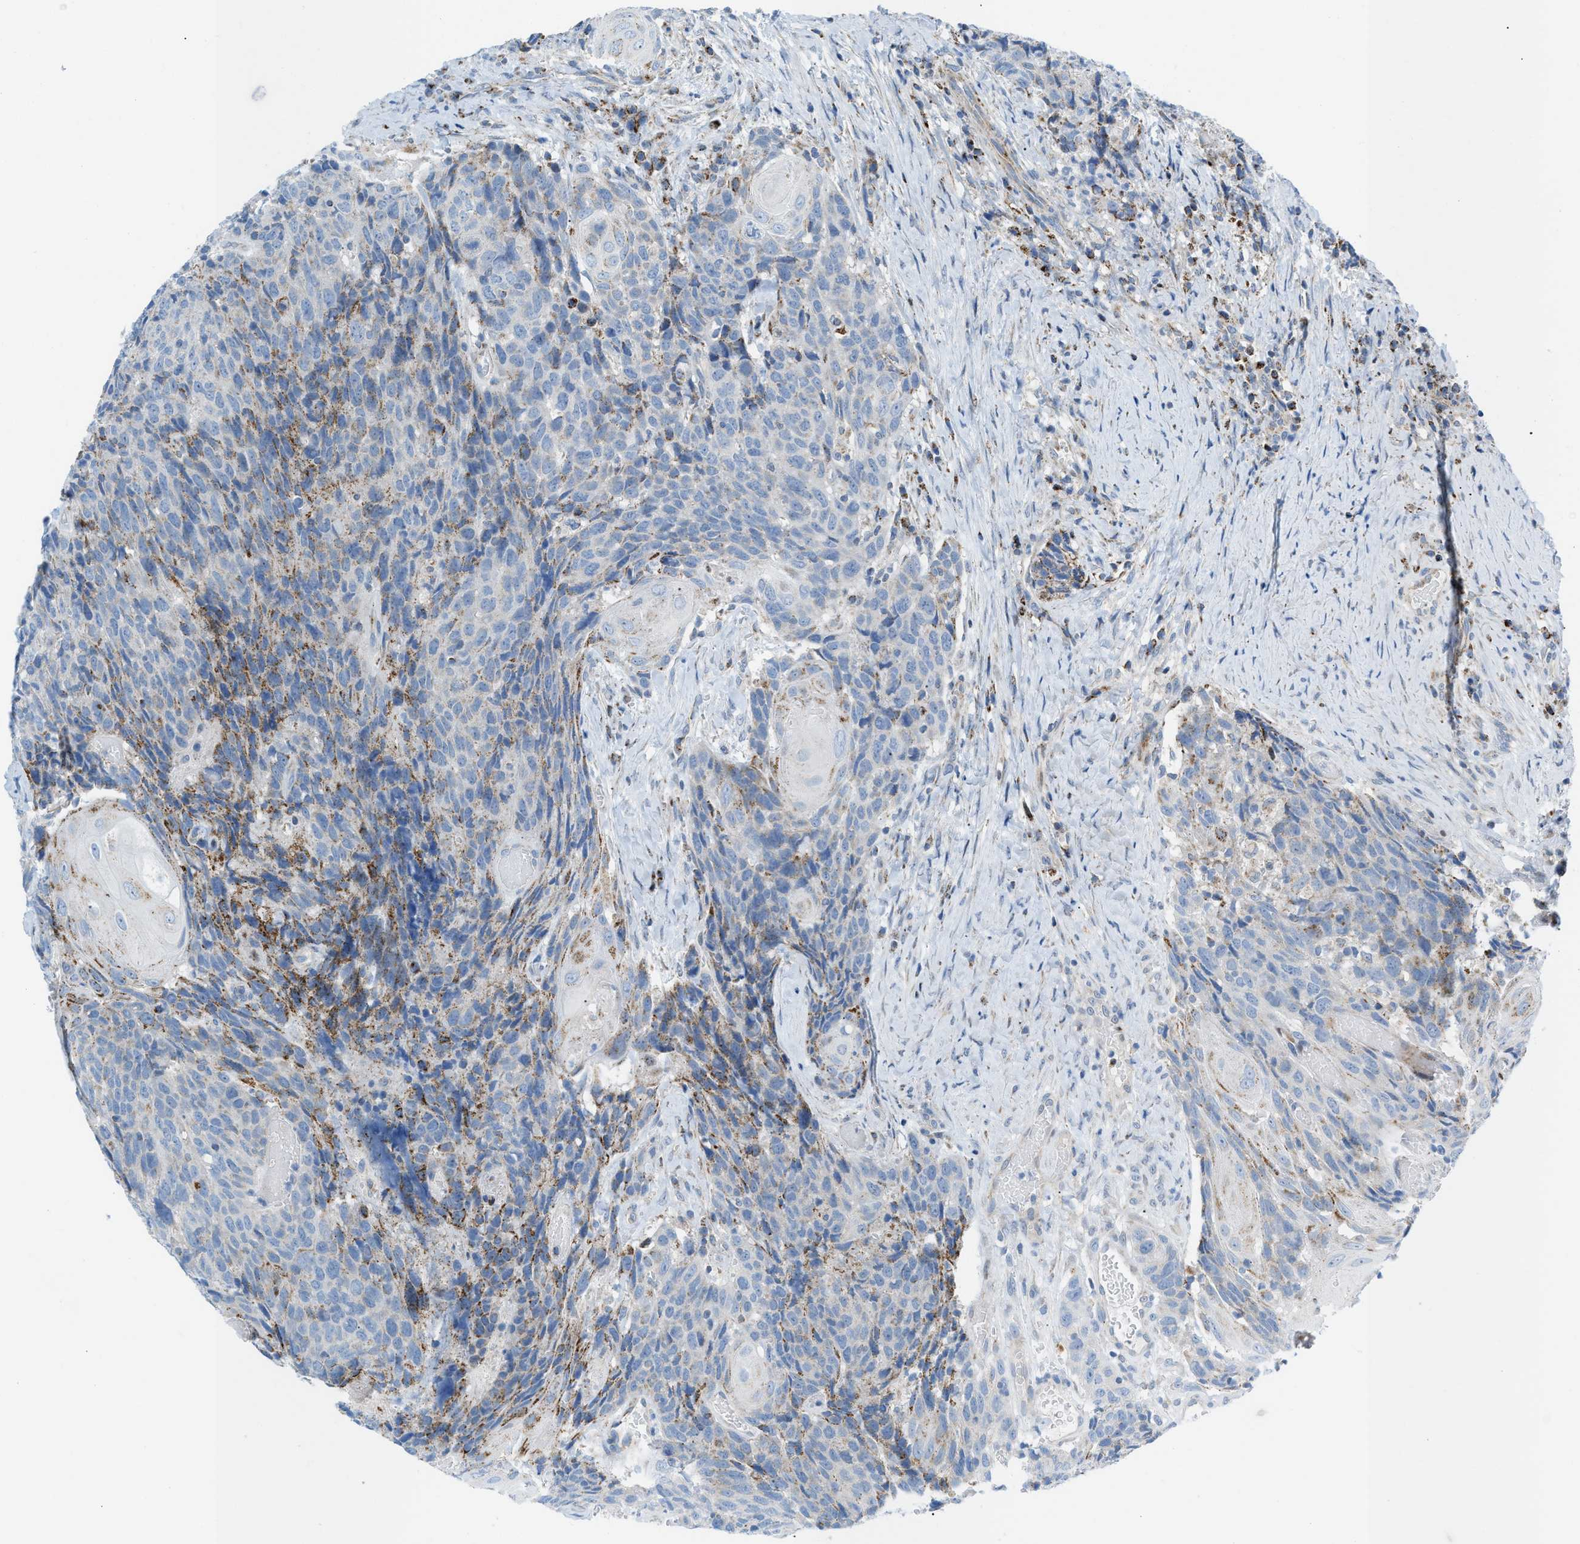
{"staining": {"intensity": "moderate", "quantity": "25%-75%", "location": "cytoplasmic/membranous"}, "tissue": "head and neck cancer", "cell_type": "Tumor cells", "image_type": "cancer", "snomed": [{"axis": "morphology", "description": "Squamous cell carcinoma, NOS"}, {"axis": "topography", "description": "Head-Neck"}], "caption": "A micrograph showing moderate cytoplasmic/membranous staining in approximately 25%-75% of tumor cells in squamous cell carcinoma (head and neck), as visualized by brown immunohistochemical staining.", "gene": "RBBP9", "patient": {"sex": "male", "age": 66}}